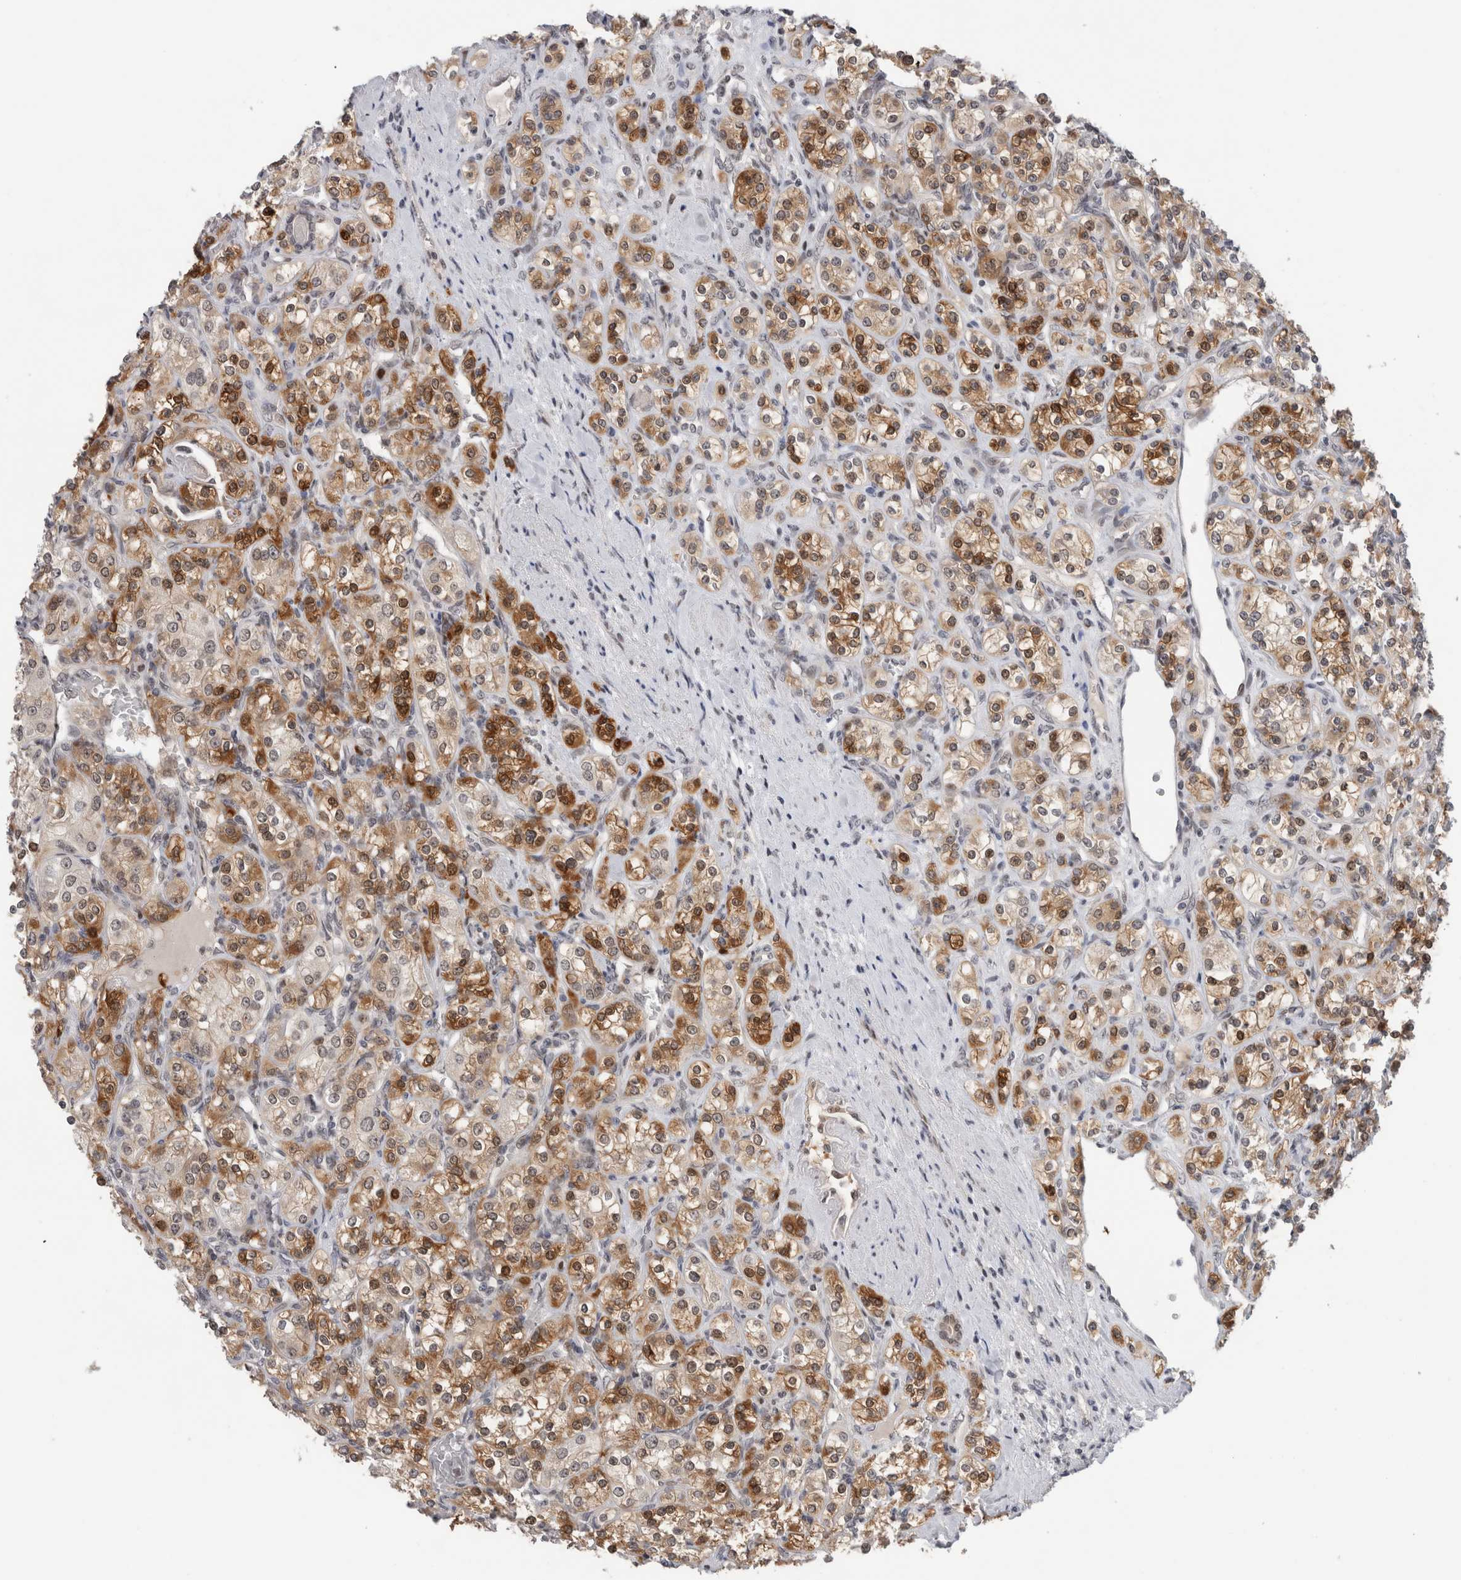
{"staining": {"intensity": "strong", "quantity": "25%-75%", "location": "cytoplasmic/membranous,nuclear"}, "tissue": "renal cancer", "cell_type": "Tumor cells", "image_type": "cancer", "snomed": [{"axis": "morphology", "description": "Adenocarcinoma, NOS"}, {"axis": "topography", "description": "Kidney"}], "caption": "Immunohistochemical staining of human renal adenocarcinoma demonstrates high levels of strong cytoplasmic/membranous and nuclear protein positivity in approximately 25%-75% of tumor cells. (DAB IHC with brightfield microscopy, high magnification).", "gene": "ZNF521", "patient": {"sex": "male", "age": 77}}